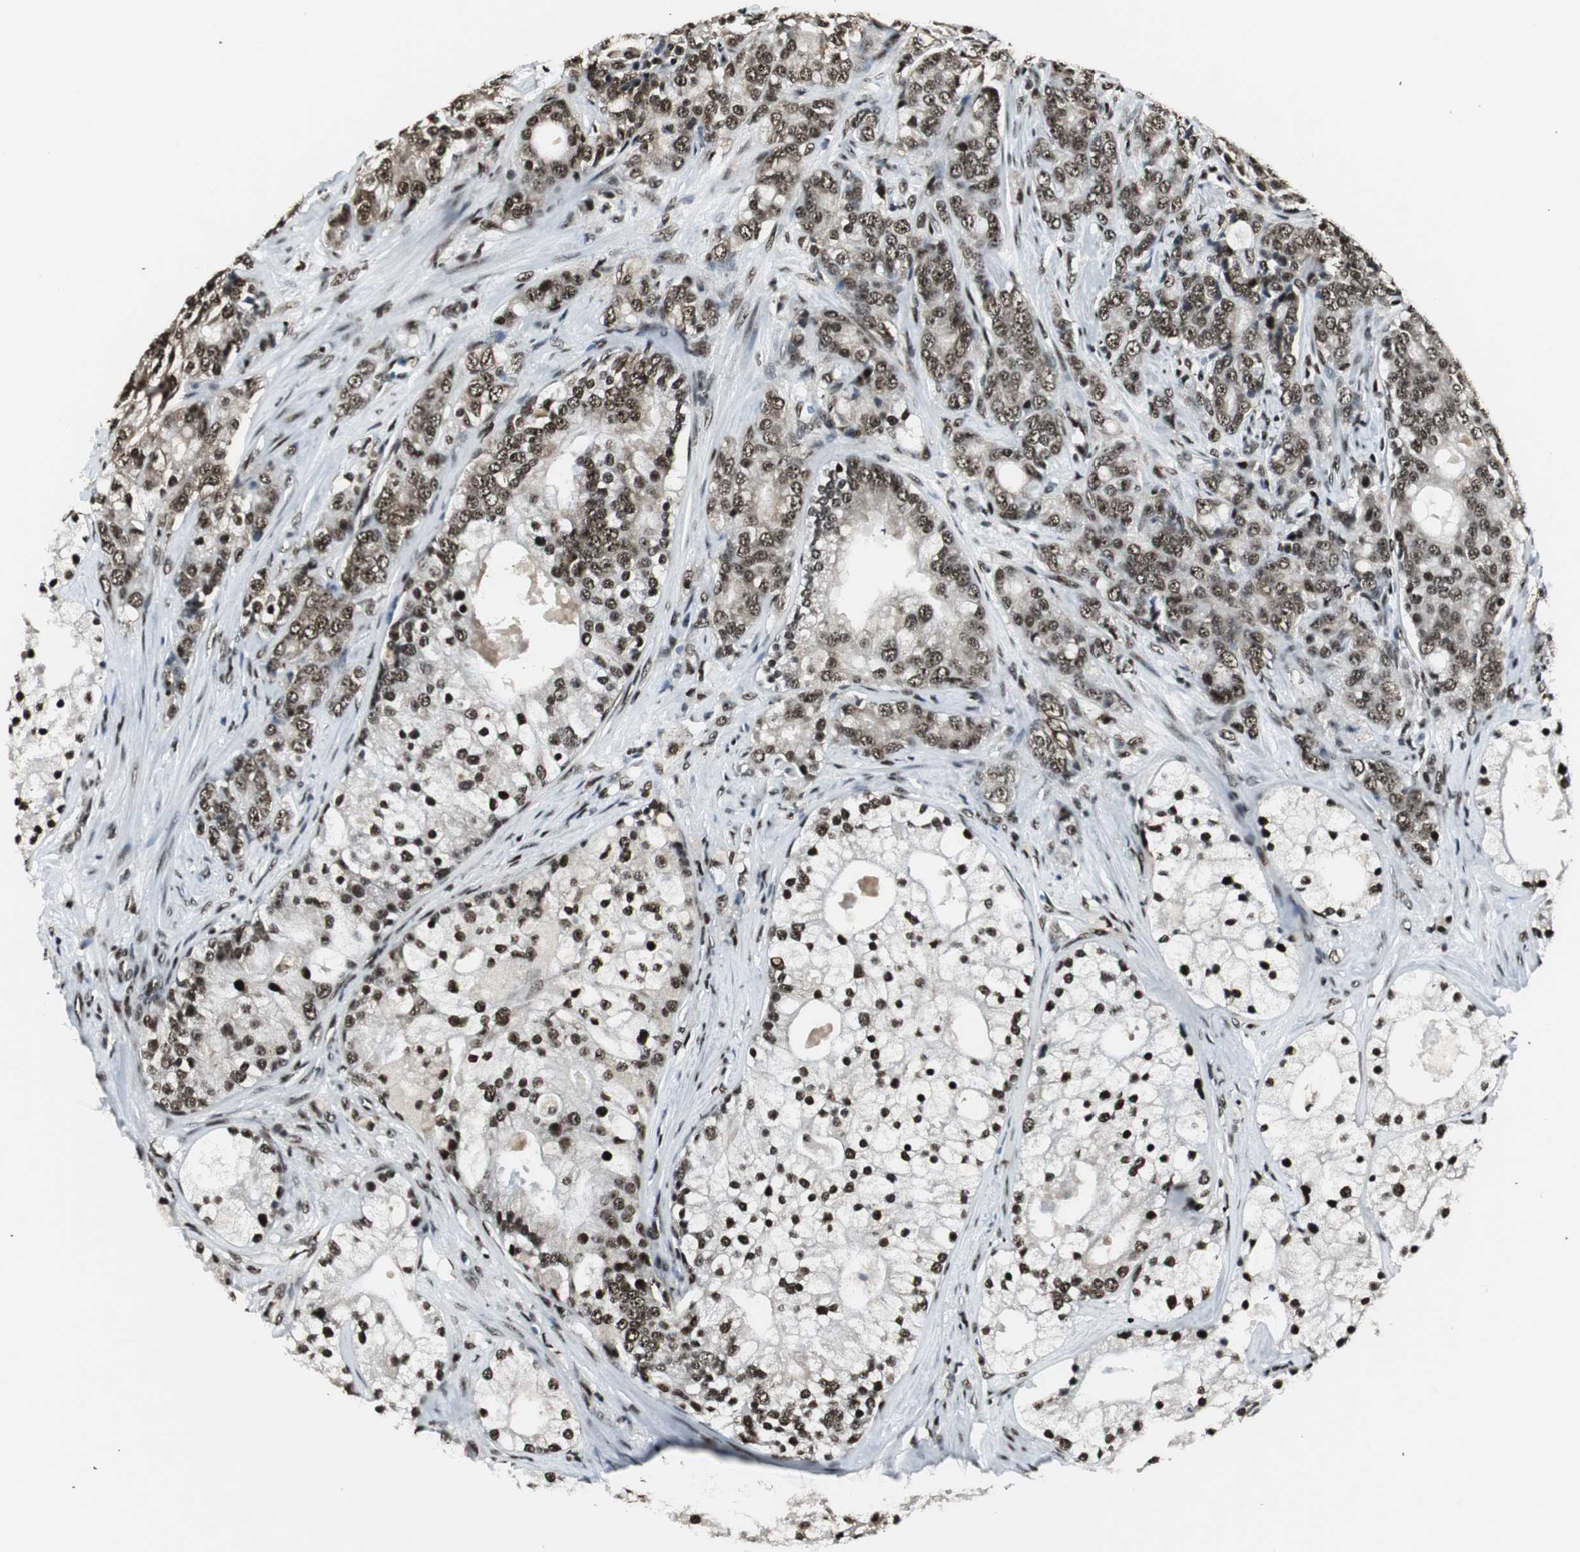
{"staining": {"intensity": "strong", "quantity": ">75%", "location": "nuclear"}, "tissue": "prostate cancer", "cell_type": "Tumor cells", "image_type": "cancer", "snomed": [{"axis": "morphology", "description": "Adenocarcinoma, Low grade"}, {"axis": "topography", "description": "Prostate"}], "caption": "Immunohistochemistry (IHC) staining of prostate cancer (low-grade adenocarcinoma), which shows high levels of strong nuclear positivity in approximately >75% of tumor cells indicating strong nuclear protein positivity. The staining was performed using DAB (brown) for protein detection and nuclei were counterstained in hematoxylin (blue).", "gene": "PARN", "patient": {"sex": "male", "age": 58}}